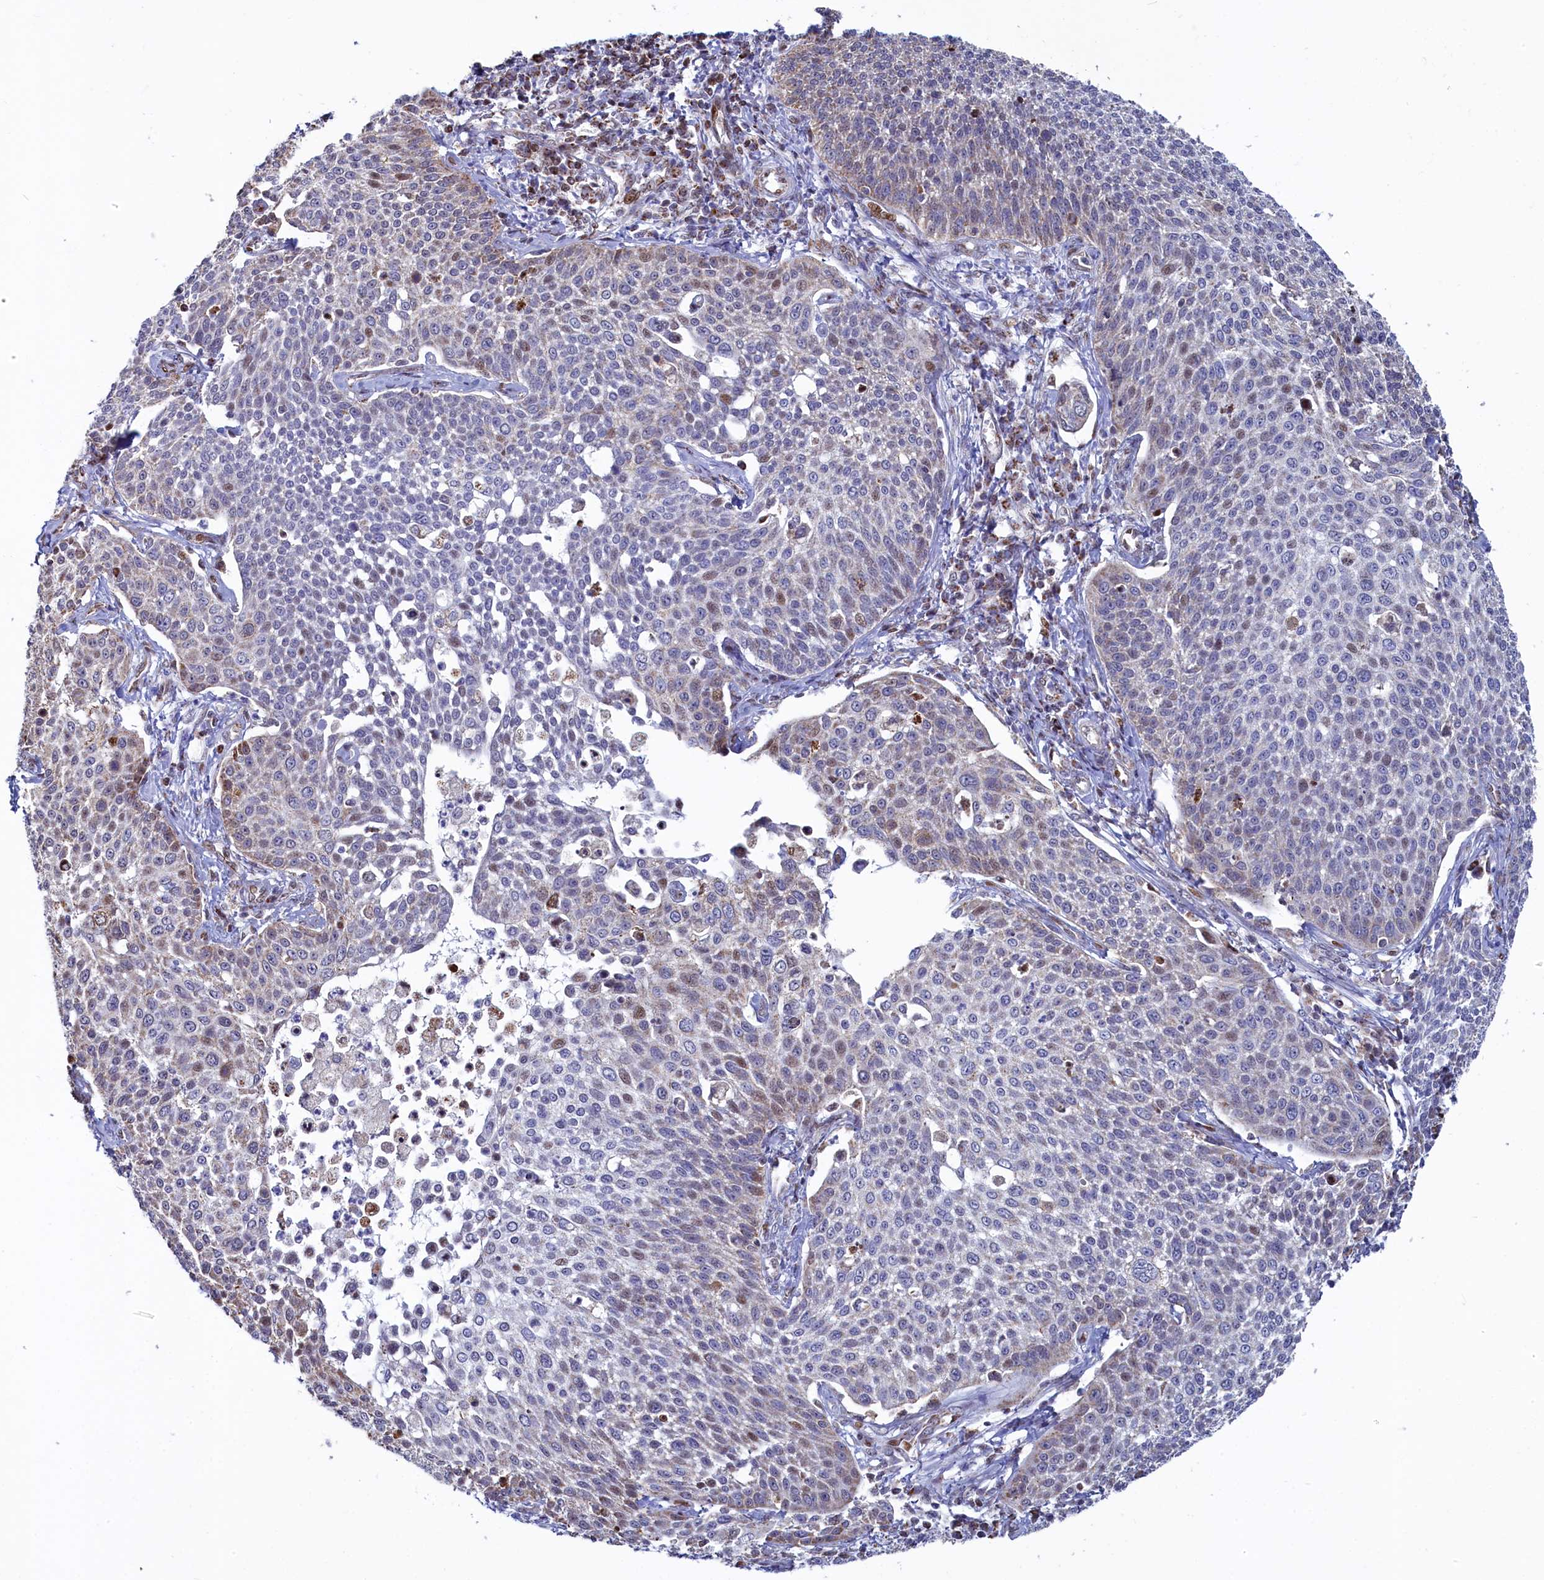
{"staining": {"intensity": "weak", "quantity": "<25%", "location": "cytoplasmic/membranous,nuclear"}, "tissue": "cervical cancer", "cell_type": "Tumor cells", "image_type": "cancer", "snomed": [{"axis": "morphology", "description": "Squamous cell carcinoma, NOS"}, {"axis": "topography", "description": "Cervix"}], "caption": "Photomicrograph shows no significant protein positivity in tumor cells of cervical cancer (squamous cell carcinoma).", "gene": "HDGFL3", "patient": {"sex": "female", "age": 34}}